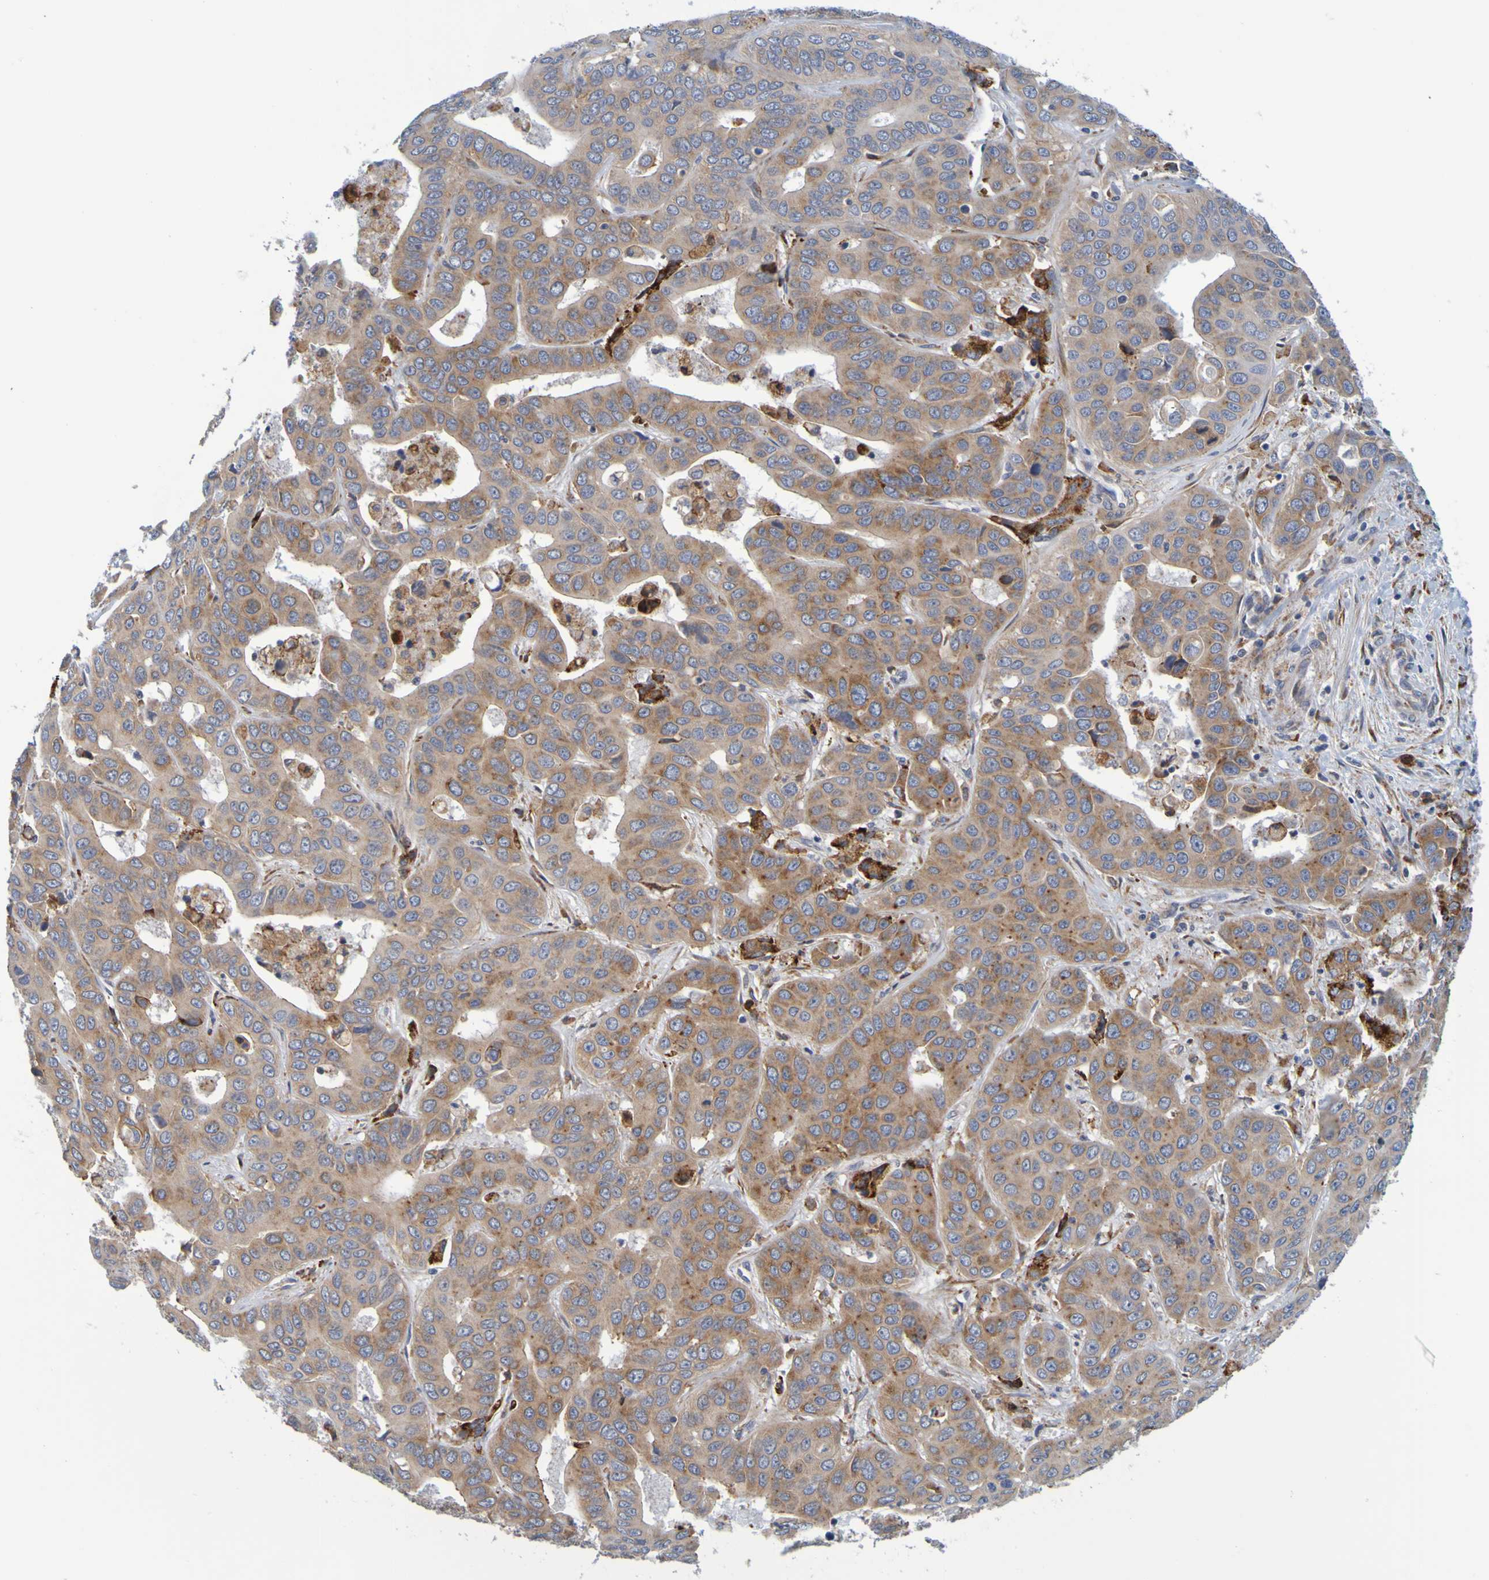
{"staining": {"intensity": "moderate", "quantity": ">75%", "location": "cytoplasmic/membranous"}, "tissue": "liver cancer", "cell_type": "Tumor cells", "image_type": "cancer", "snomed": [{"axis": "morphology", "description": "Cholangiocarcinoma"}, {"axis": "topography", "description": "Liver"}], "caption": "Liver cancer (cholangiocarcinoma) tissue displays moderate cytoplasmic/membranous positivity in approximately >75% of tumor cells, visualized by immunohistochemistry.", "gene": "SIL1", "patient": {"sex": "female", "age": 52}}